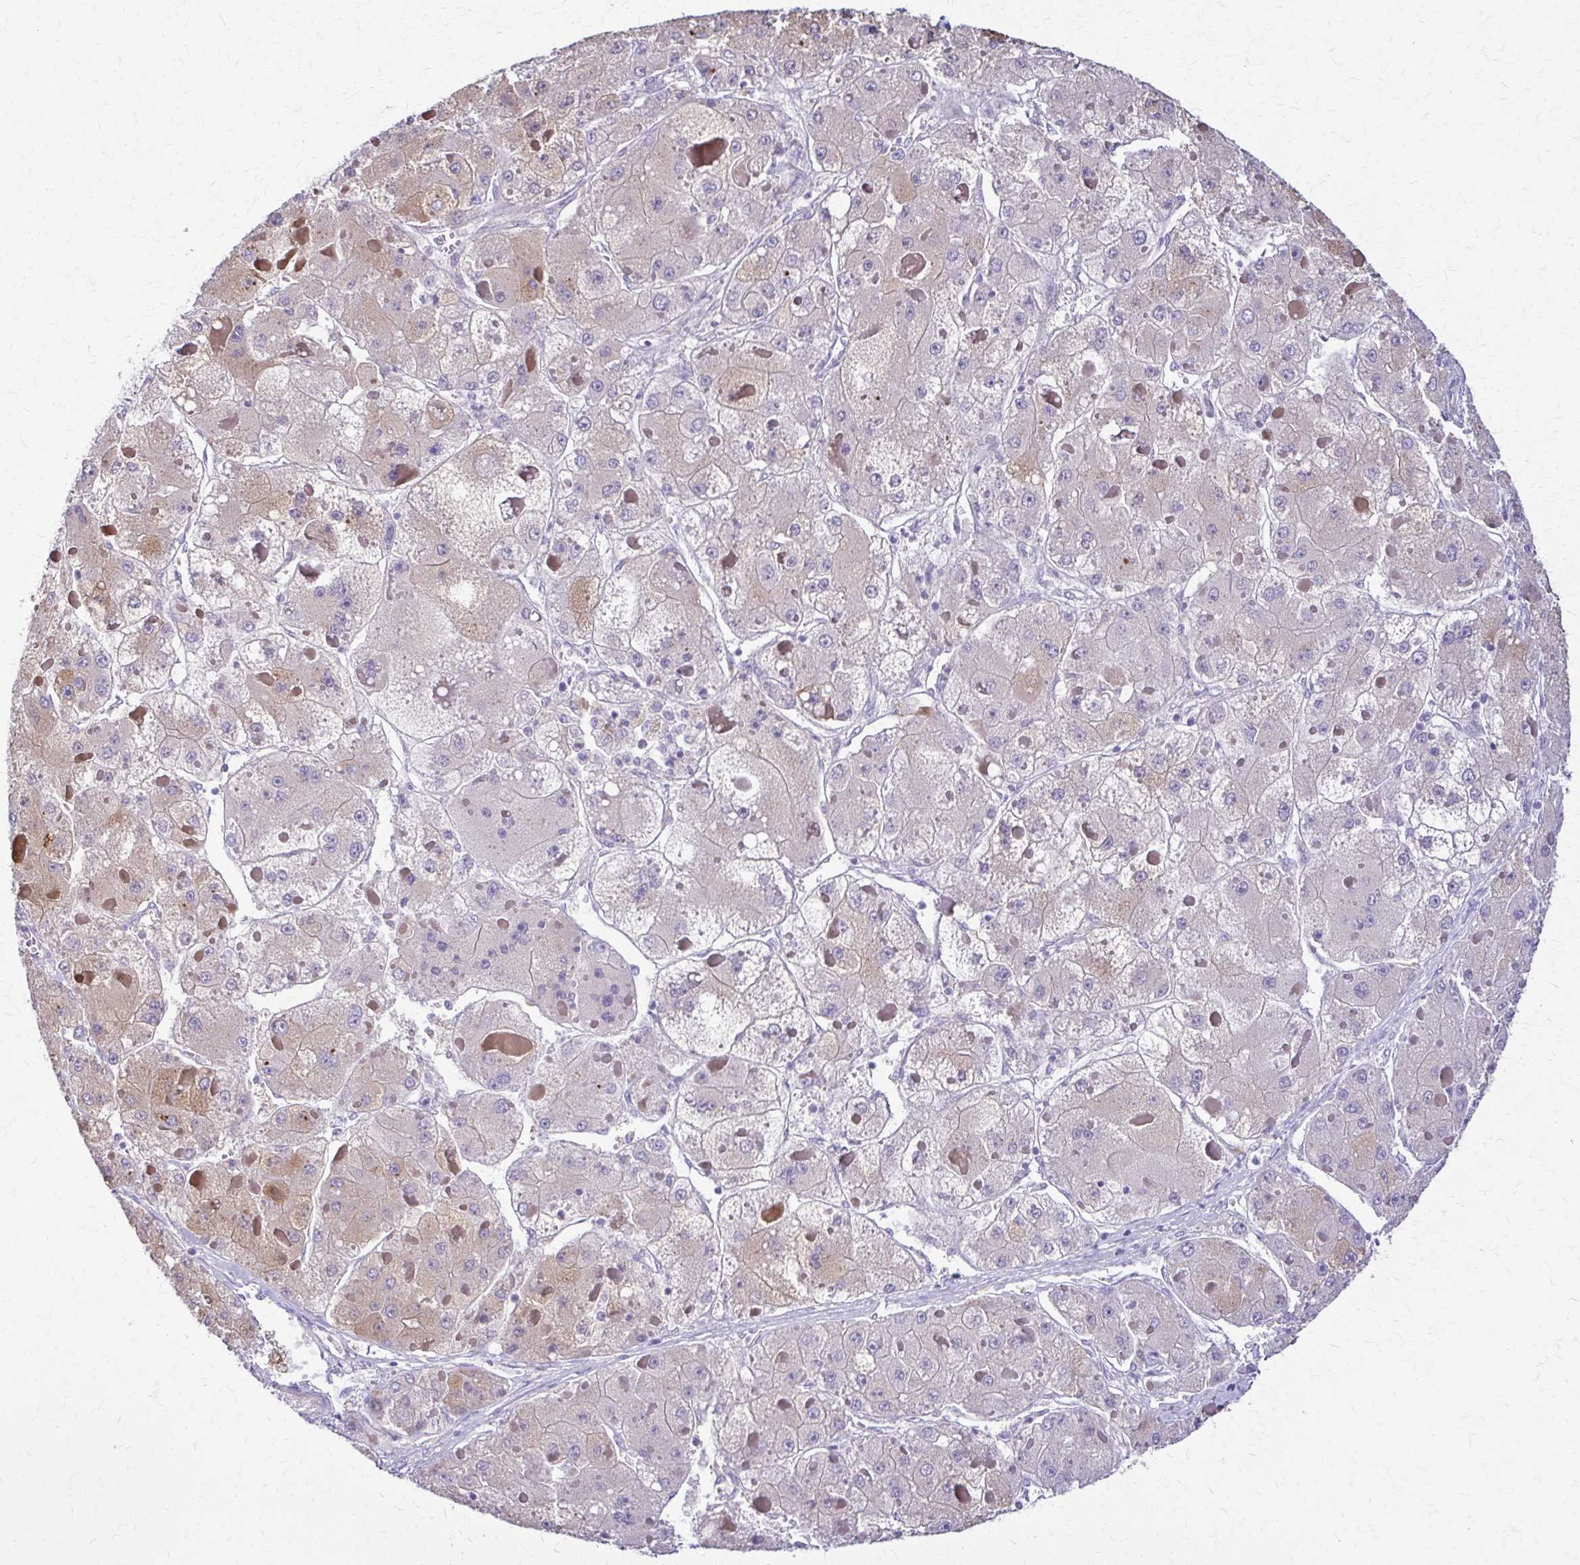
{"staining": {"intensity": "moderate", "quantity": "<25%", "location": "cytoplasmic/membranous"}, "tissue": "liver cancer", "cell_type": "Tumor cells", "image_type": "cancer", "snomed": [{"axis": "morphology", "description": "Carcinoma, Hepatocellular, NOS"}, {"axis": "topography", "description": "Liver"}], "caption": "Human liver hepatocellular carcinoma stained with a brown dye demonstrates moderate cytoplasmic/membranous positive staining in approximately <25% of tumor cells.", "gene": "DSP", "patient": {"sex": "female", "age": 73}}